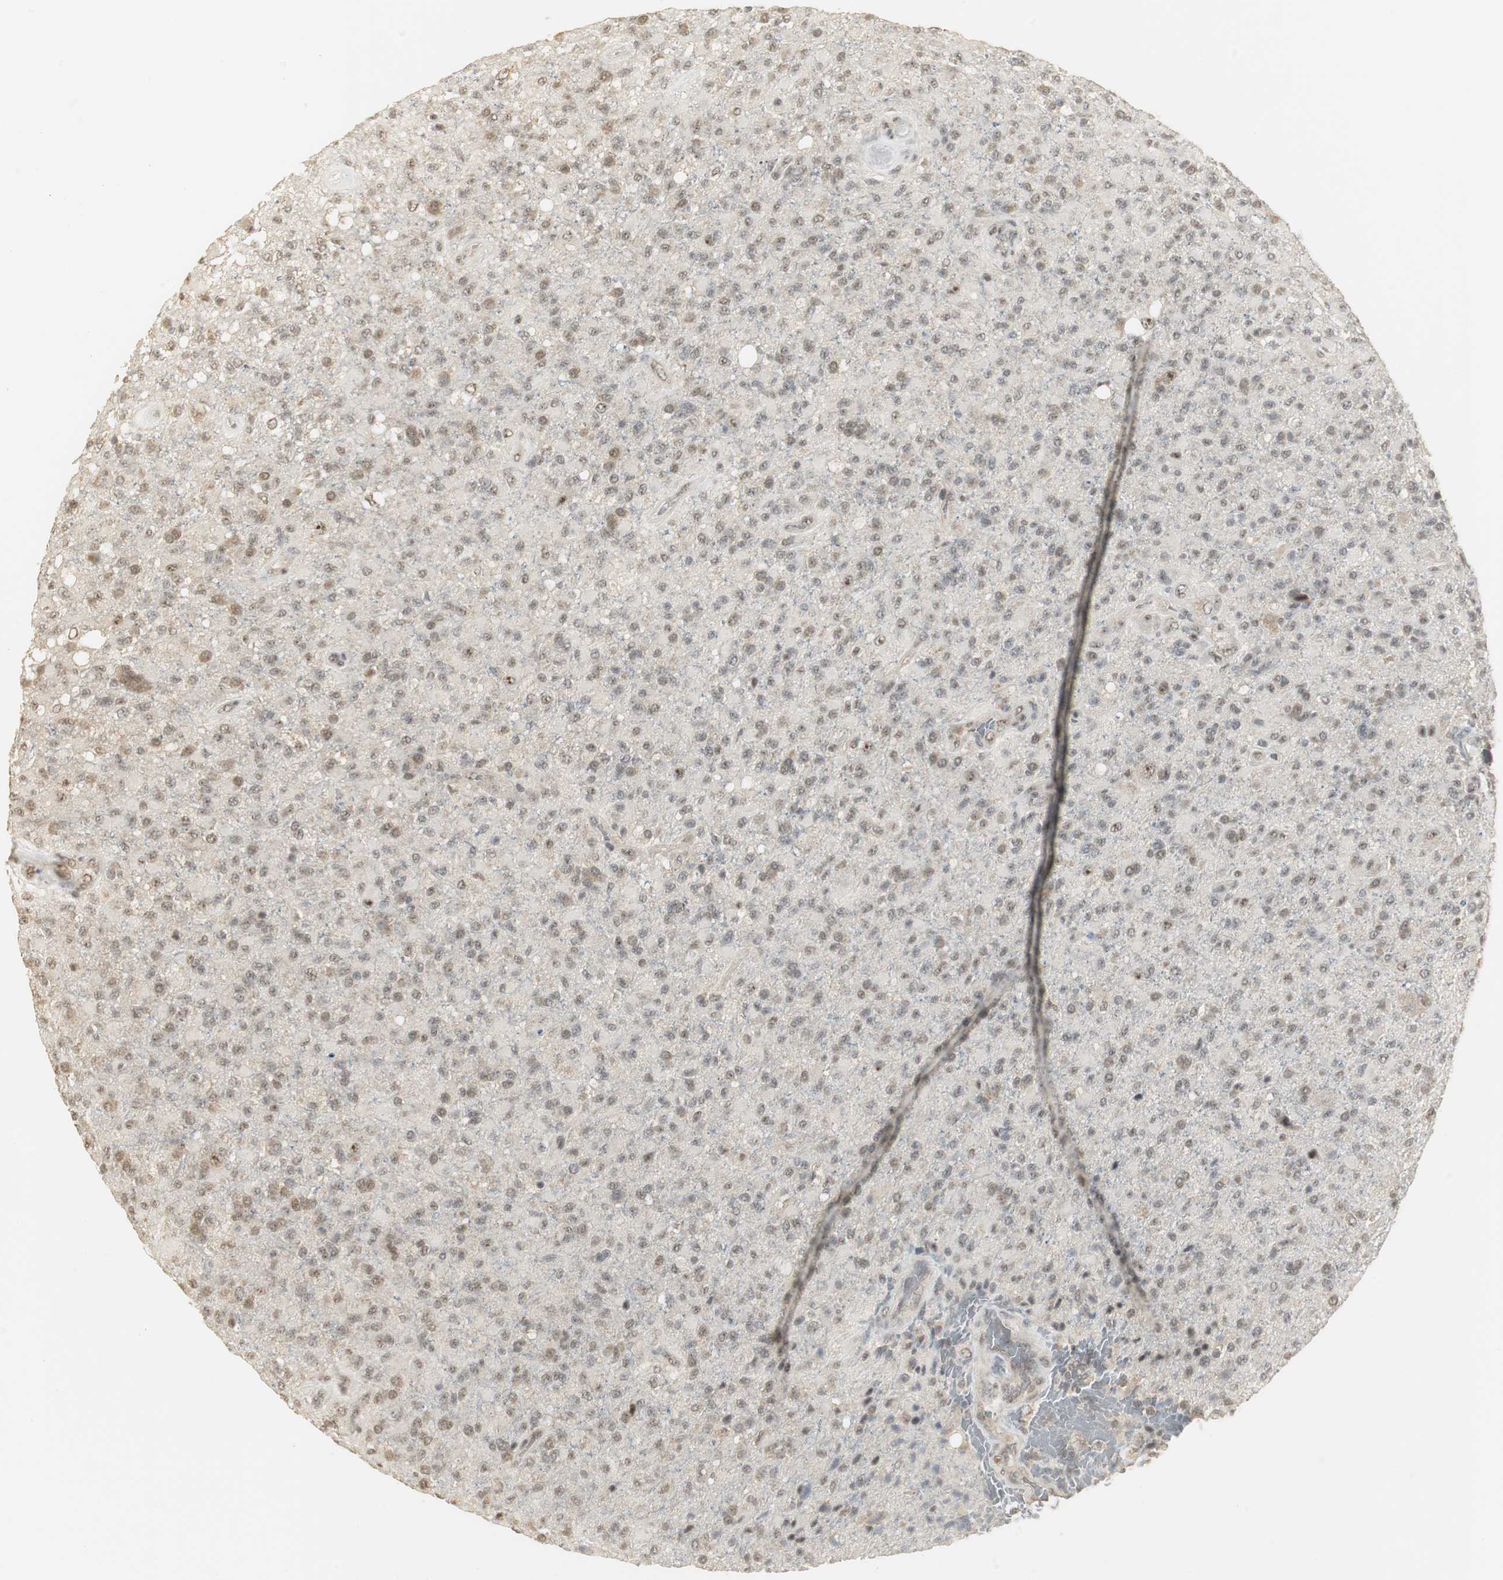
{"staining": {"intensity": "weak", "quantity": "<25%", "location": "cytoplasmic/membranous,nuclear"}, "tissue": "glioma", "cell_type": "Tumor cells", "image_type": "cancer", "snomed": [{"axis": "morphology", "description": "Glioma, malignant, High grade"}, {"axis": "topography", "description": "Brain"}], "caption": "The IHC micrograph has no significant expression in tumor cells of high-grade glioma (malignant) tissue.", "gene": "ELOA", "patient": {"sex": "male", "age": 71}}